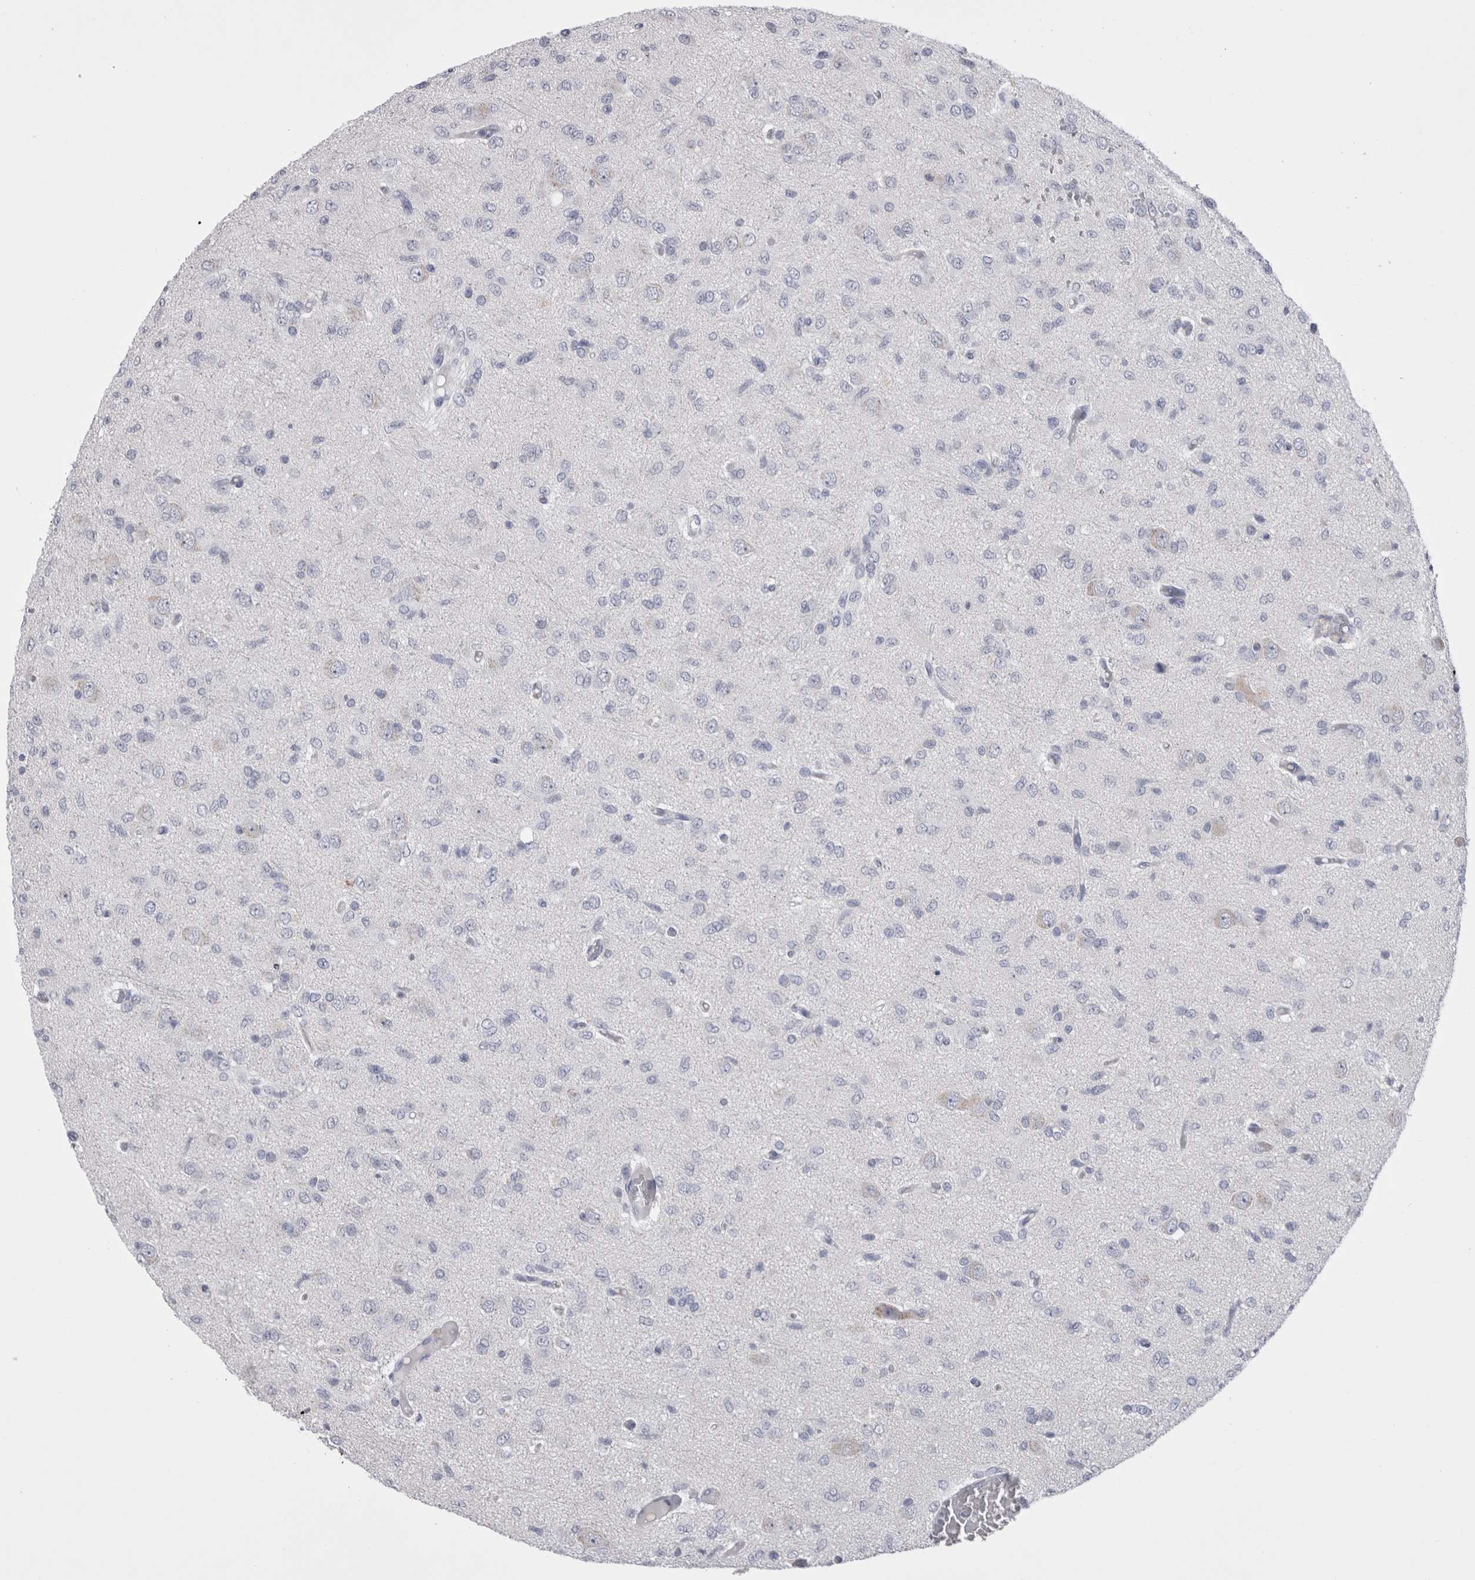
{"staining": {"intensity": "negative", "quantity": "none", "location": "none"}, "tissue": "glioma", "cell_type": "Tumor cells", "image_type": "cancer", "snomed": [{"axis": "morphology", "description": "Glioma, malignant, High grade"}, {"axis": "topography", "description": "Brain"}], "caption": "An immunohistochemistry (IHC) photomicrograph of glioma is shown. There is no staining in tumor cells of glioma.", "gene": "PWP2", "patient": {"sex": "female", "age": 59}}